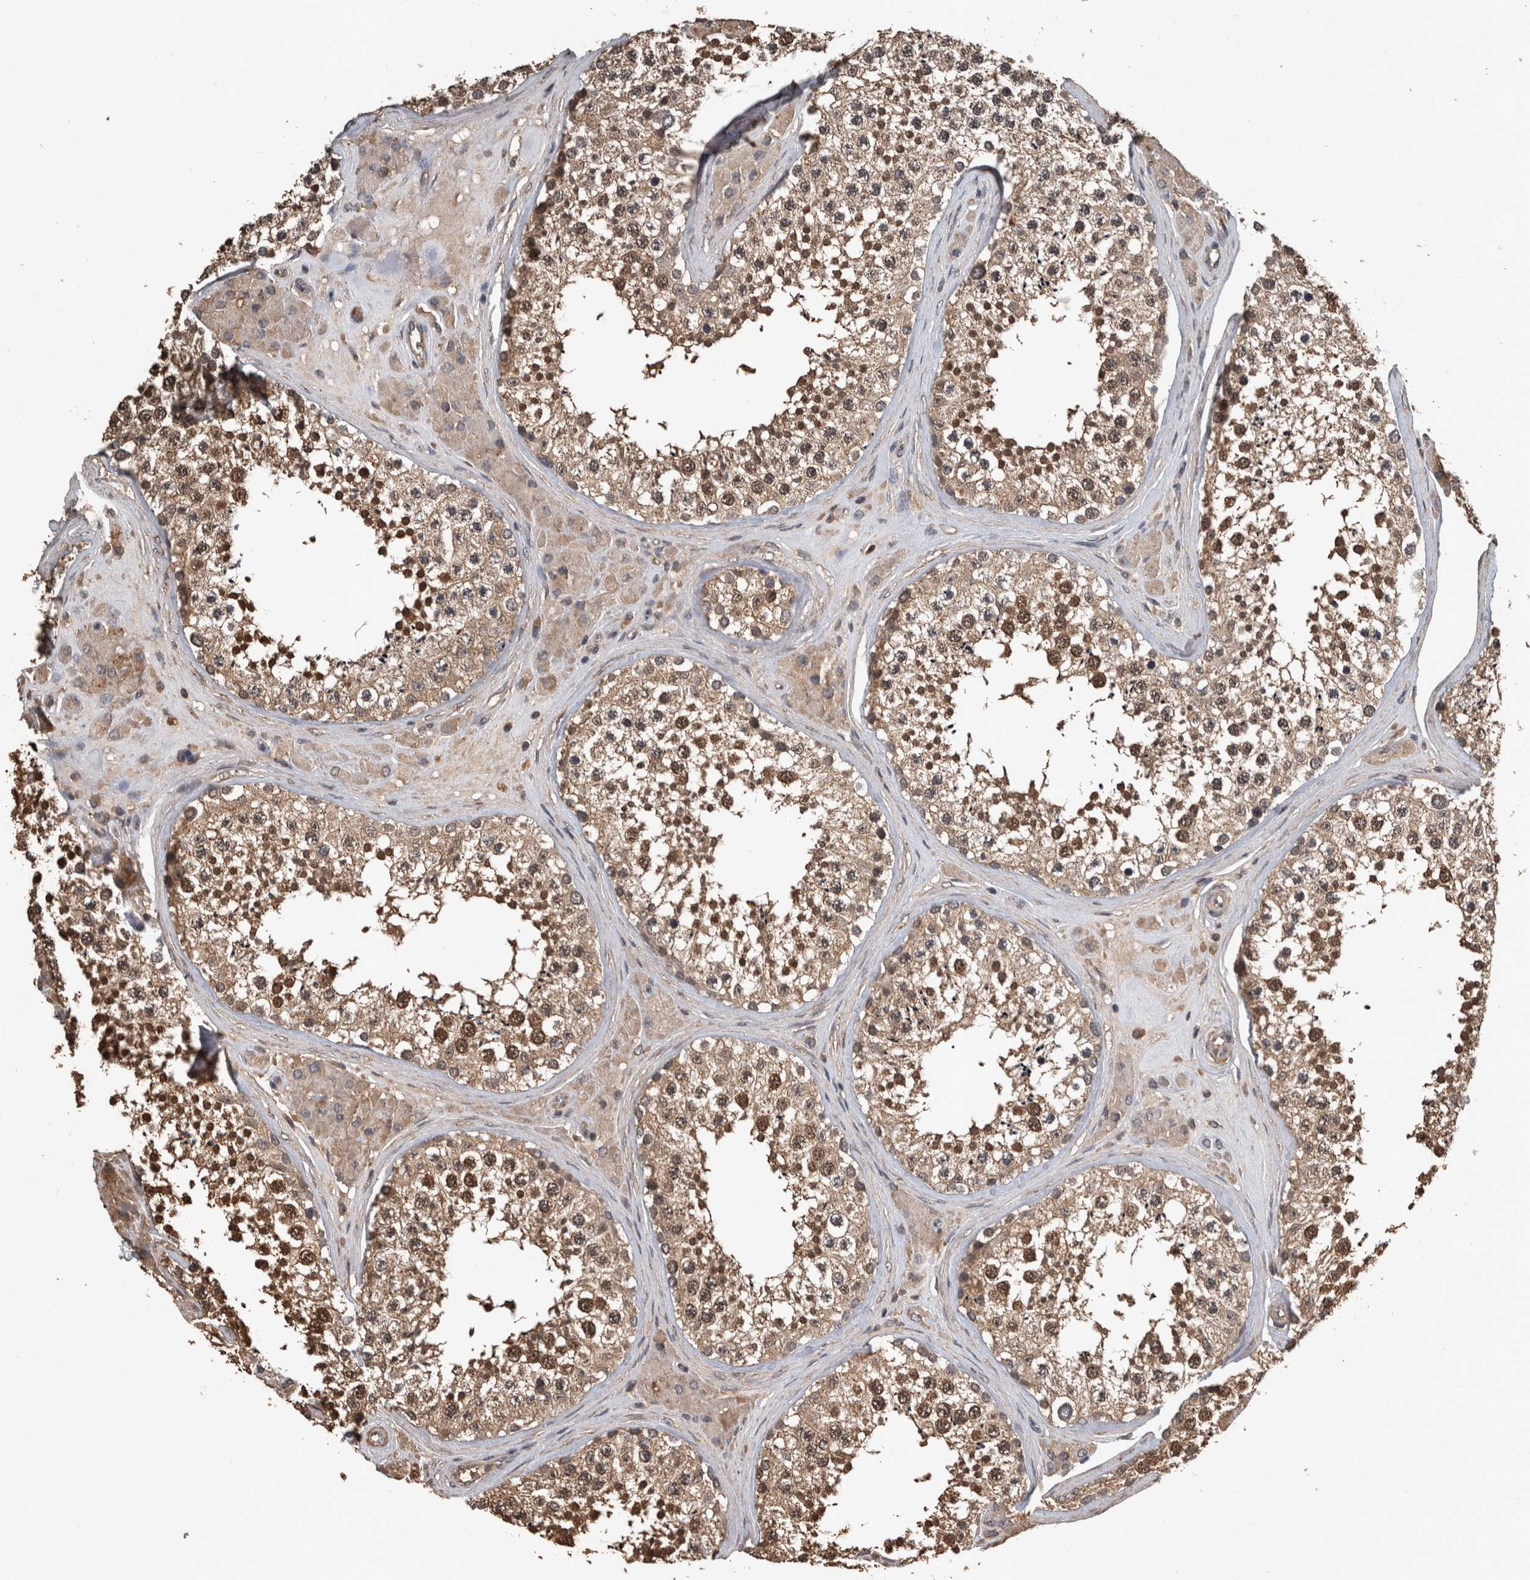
{"staining": {"intensity": "moderate", "quantity": ">75%", "location": "cytoplasmic/membranous,nuclear"}, "tissue": "testis", "cell_type": "Cells in seminiferous ducts", "image_type": "normal", "snomed": [{"axis": "morphology", "description": "Normal tissue, NOS"}, {"axis": "topography", "description": "Testis"}], "caption": "Immunohistochemical staining of unremarkable testis shows medium levels of moderate cytoplasmic/membranous,nuclear positivity in about >75% of cells in seminiferous ducts. Nuclei are stained in blue.", "gene": "FGFRL1", "patient": {"sex": "male", "age": 46}}